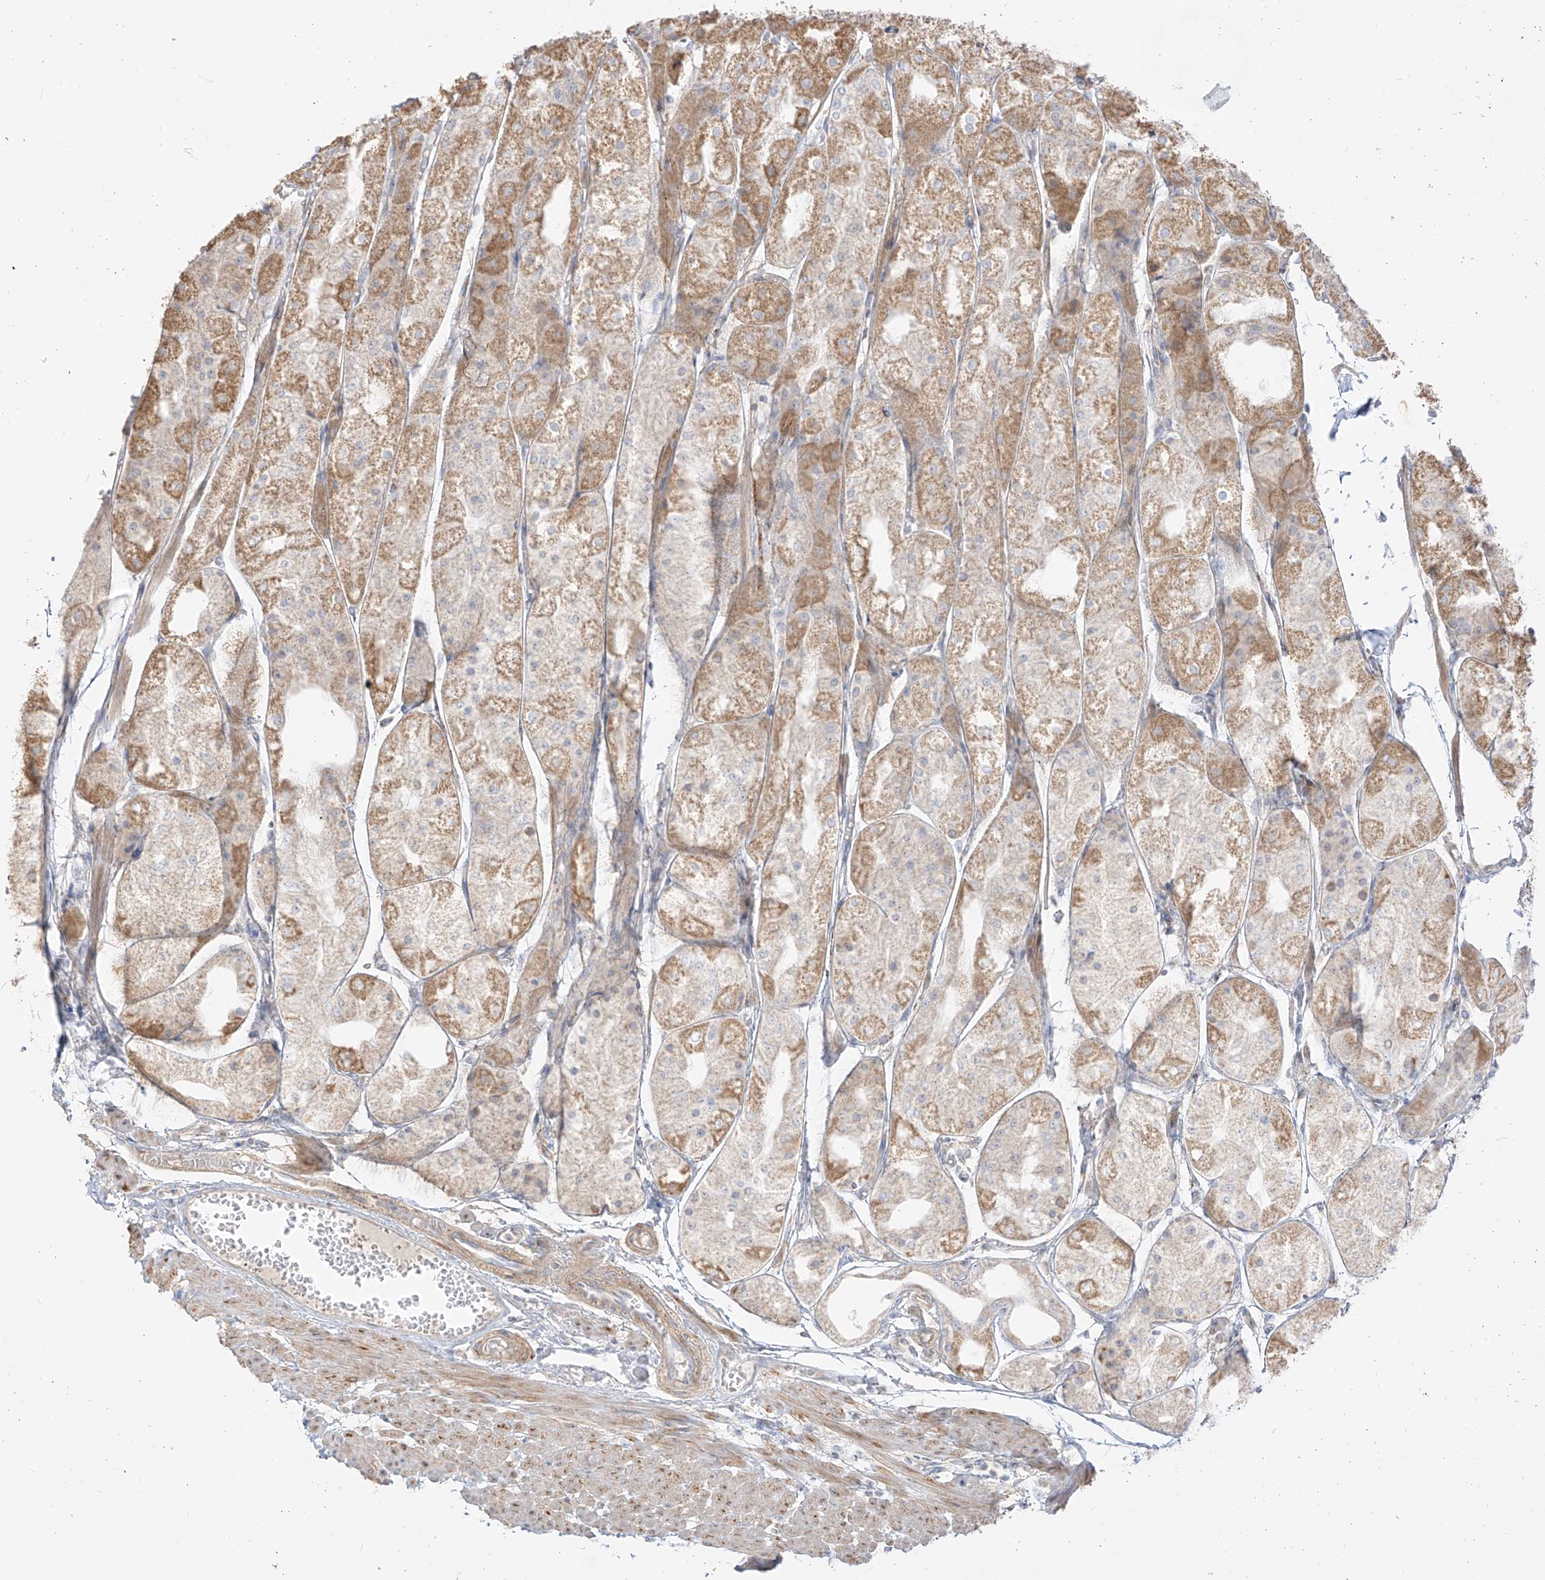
{"staining": {"intensity": "moderate", "quantity": ">75%", "location": "cytoplasmic/membranous"}, "tissue": "stomach", "cell_type": "Glandular cells", "image_type": "normal", "snomed": [{"axis": "morphology", "description": "Normal tissue, NOS"}, {"axis": "topography", "description": "Stomach, upper"}], "caption": "Immunohistochemistry of benign stomach demonstrates medium levels of moderate cytoplasmic/membranous staining in approximately >75% of glandular cells.", "gene": "ZIM3", "patient": {"sex": "male", "age": 72}}